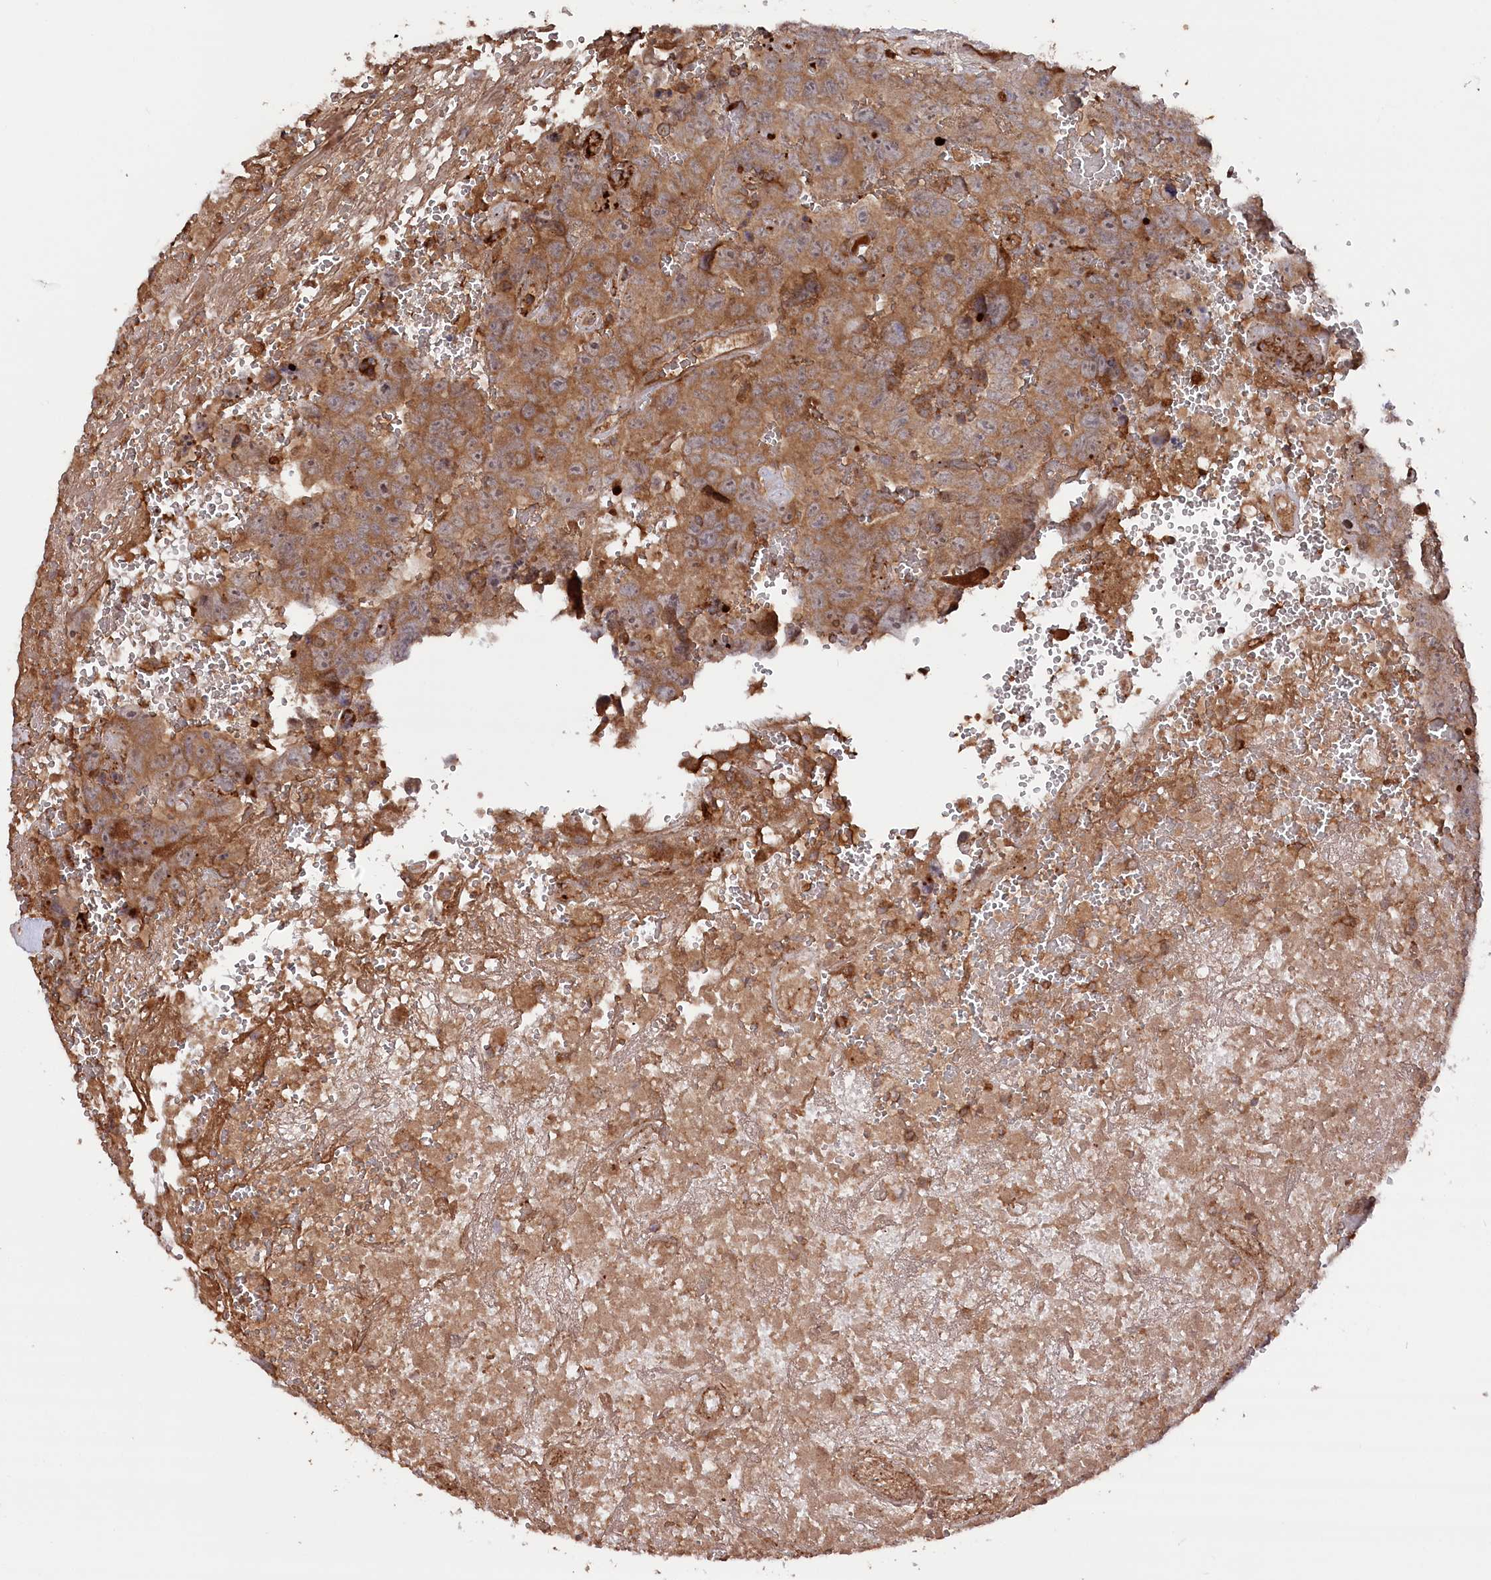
{"staining": {"intensity": "moderate", "quantity": ">75%", "location": "cytoplasmic/membranous"}, "tissue": "testis cancer", "cell_type": "Tumor cells", "image_type": "cancer", "snomed": [{"axis": "morphology", "description": "Carcinoma, Embryonal, NOS"}, {"axis": "topography", "description": "Testis"}], "caption": "Embryonal carcinoma (testis) tissue exhibits moderate cytoplasmic/membranous staining in approximately >75% of tumor cells, visualized by immunohistochemistry.", "gene": "PPP1R21", "patient": {"sex": "male", "age": 45}}